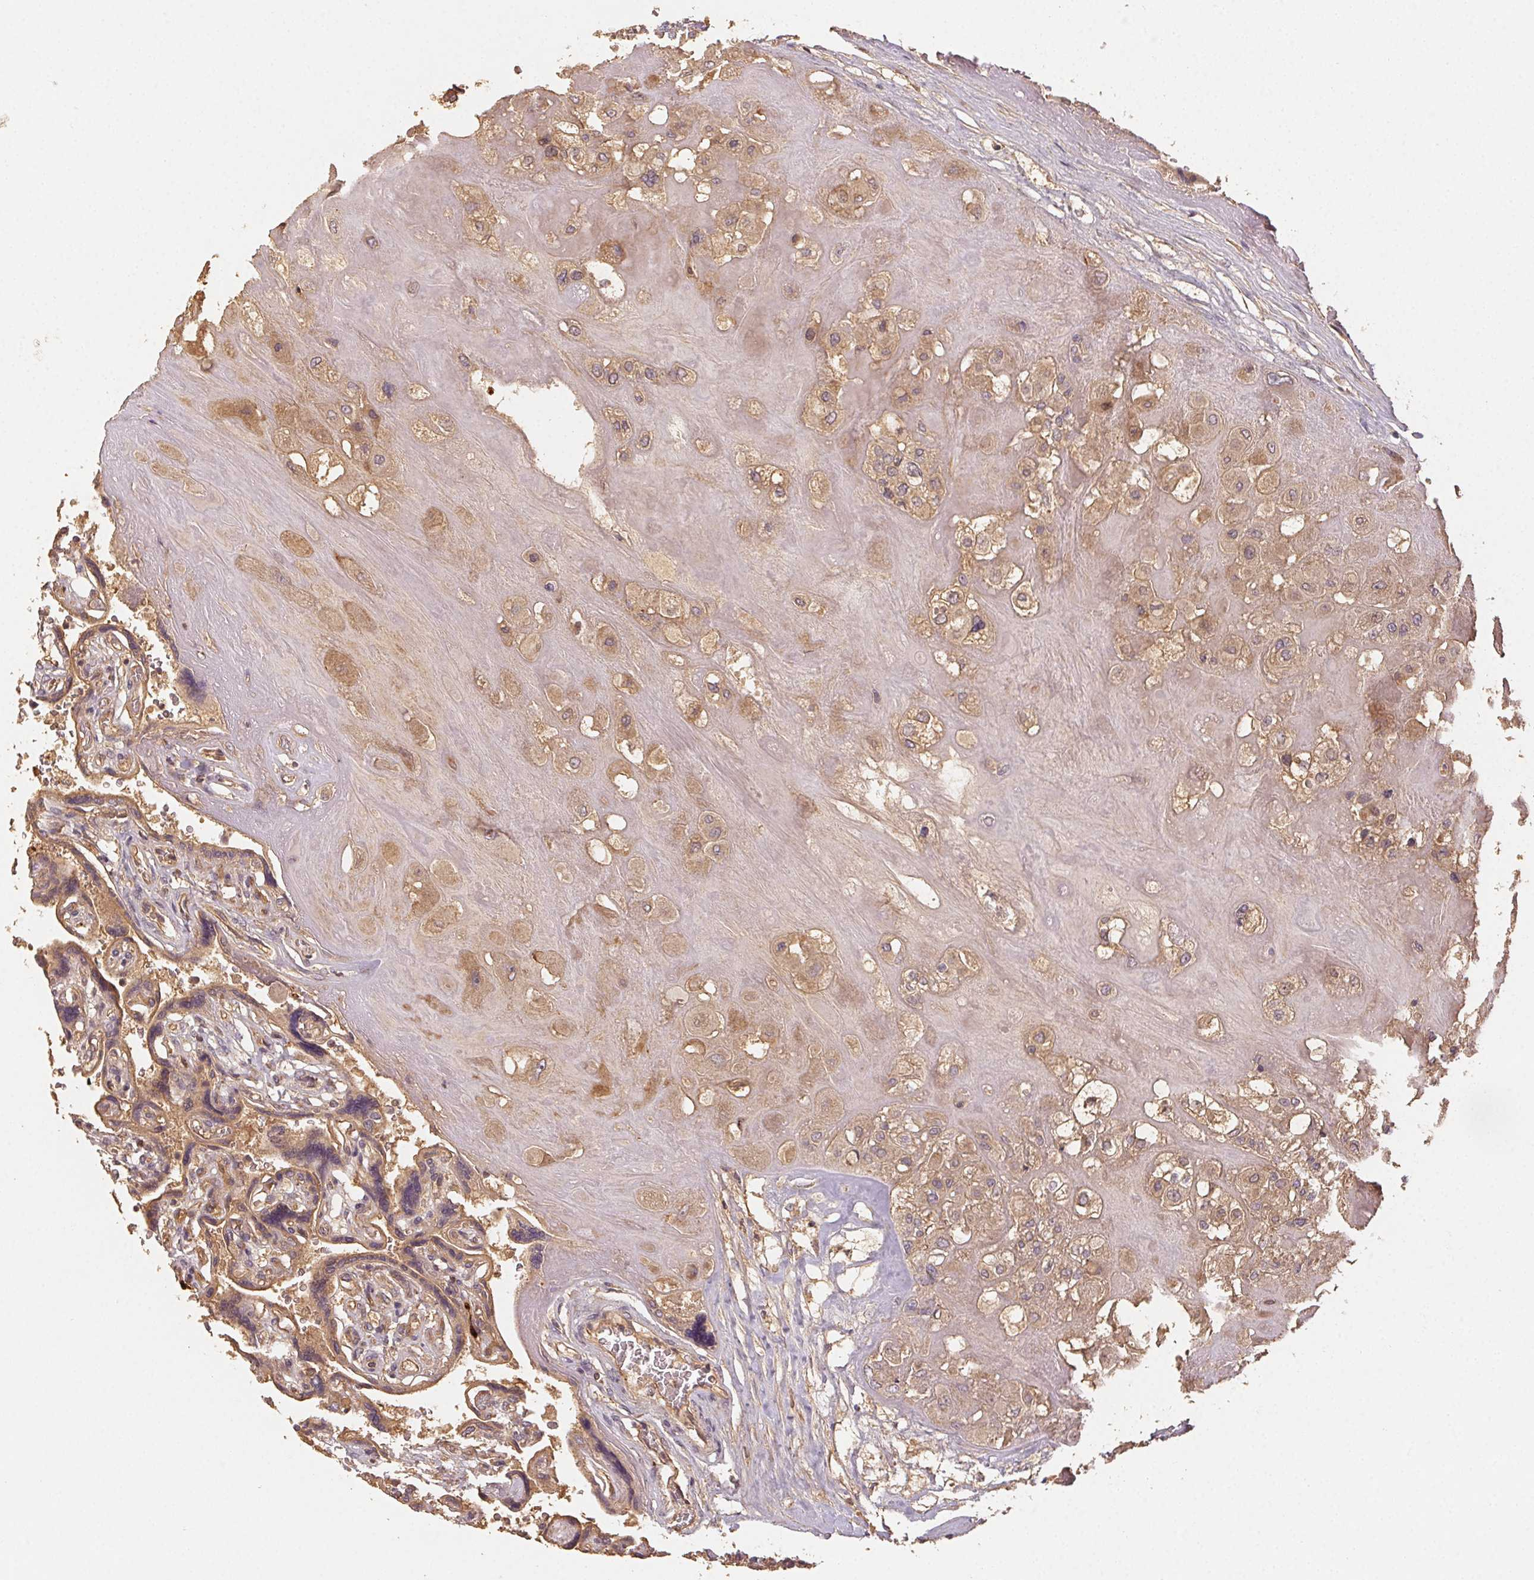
{"staining": {"intensity": "moderate", "quantity": ">75%", "location": "cytoplasmic/membranous"}, "tissue": "placenta", "cell_type": "Decidual cells", "image_type": "normal", "snomed": [{"axis": "morphology", "description": "Normal tissue, NOS"}, {"axis": "topography", "description": "Placenta"}], "caption": "Brown immunohistochemical staining in normal placenta reveals moderate cytoplasmic/membranous positivity in about >75% of decidual cells.", "gene": "RALA", "patient": {"sex": "female", "age": 32}}